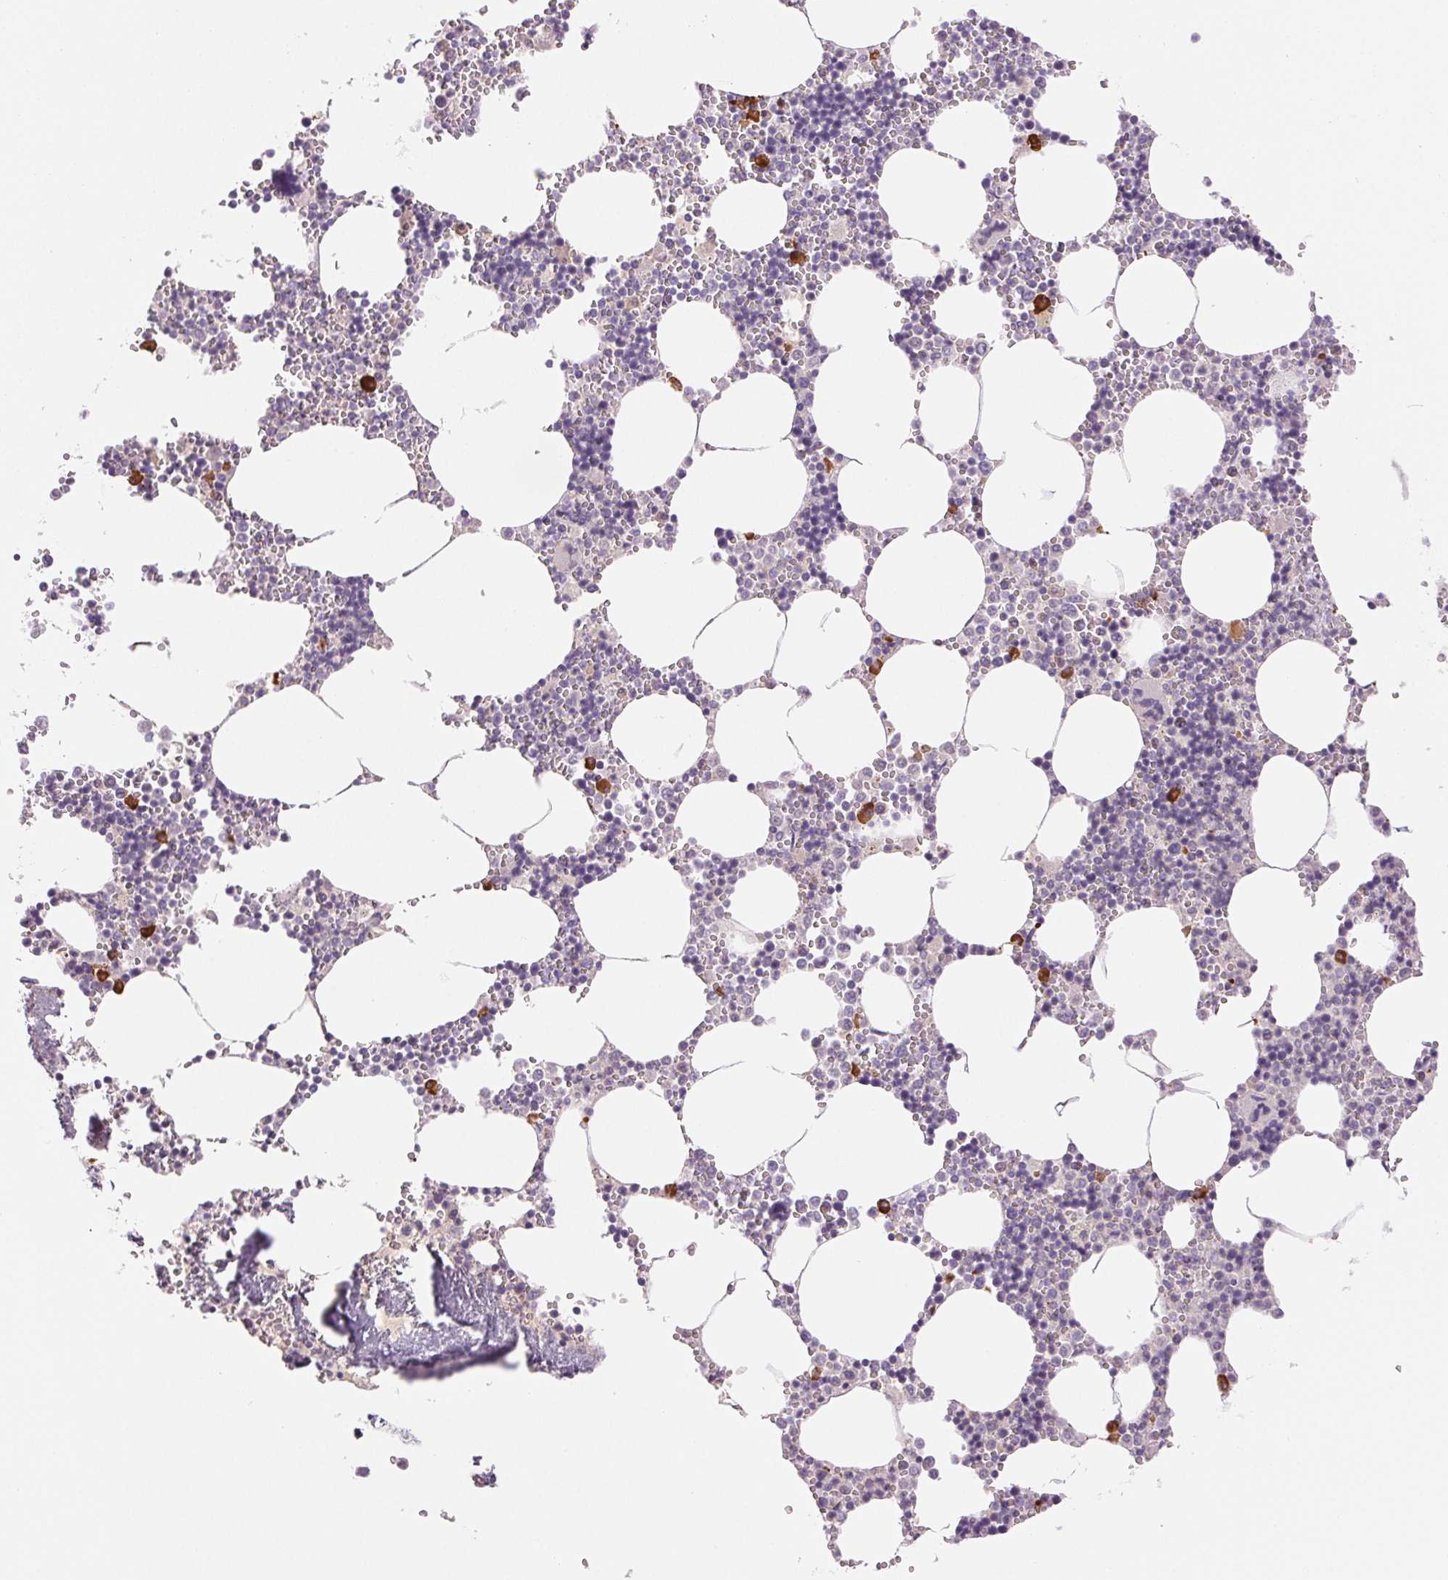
{"staining": {"intensity": "strong", "quantity": "<25%", "location": "cytoplasmic/membranous"}, "tissue": "bone marrow", "cell_type": "Hematopoietic cells", "image_type": "normal", "snomed": [{"axis": "morphology", "description": "Normal tissue, NOS"}, {"axis": "topography", "description": "Bone marrow"}], "caption": "A high-resolution histopathology image shows IHC staining of normal bone marrow, which demonstrates strong cytoplasmic/membranous expression in about <25% of hematopoietic cells. Immunohistochemistry stains the protein of interest in brown and the nuclei are stained blue.", "gene": "IFIT1B", "patient": {"sex": "male", "age": 54}}